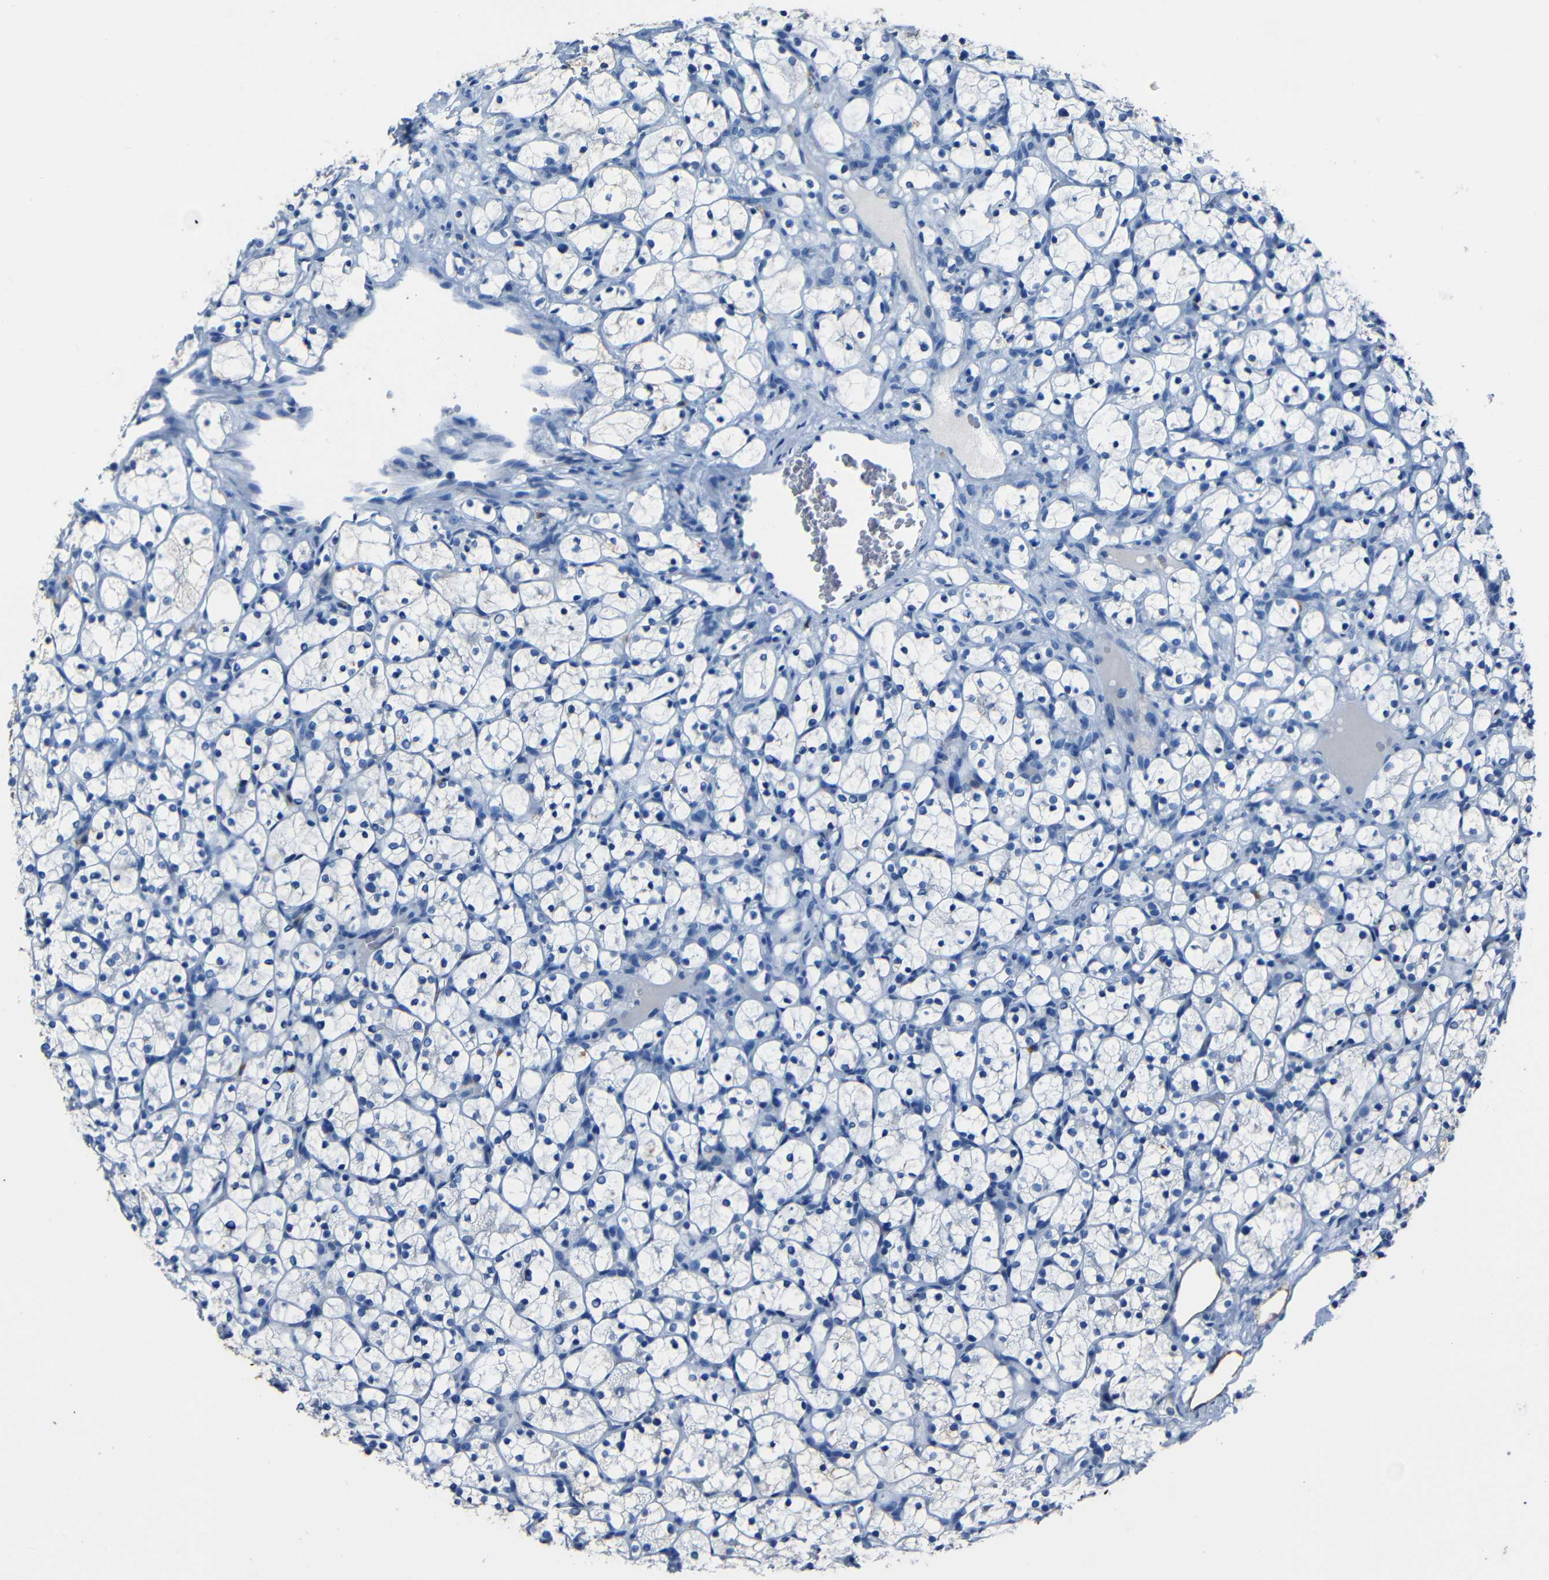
{"staining": {"intensity": "negative", "quantity": "none", "location": "none"}, "tissue": "renal cancer", "cell_type": "Tumor cells", "image_type": "cancer", "snomed": [{"axis": "morphology", "description": "Adenocarcinoma, NOS"}, {"axis": "topography", "description": "Kidney"}], "caption": "Immunohistochemistry histopathology image of adenocarcinoma (renal) stained for a protein (brown), which shows no staining in tumor cells. (DAB (3,3'-diaminobenzidine) immunohistochemistry (IHC) with hematoxylin counter stain).", "gene": "CLDN11", "patient": {"sex": "female", "age": 69}}